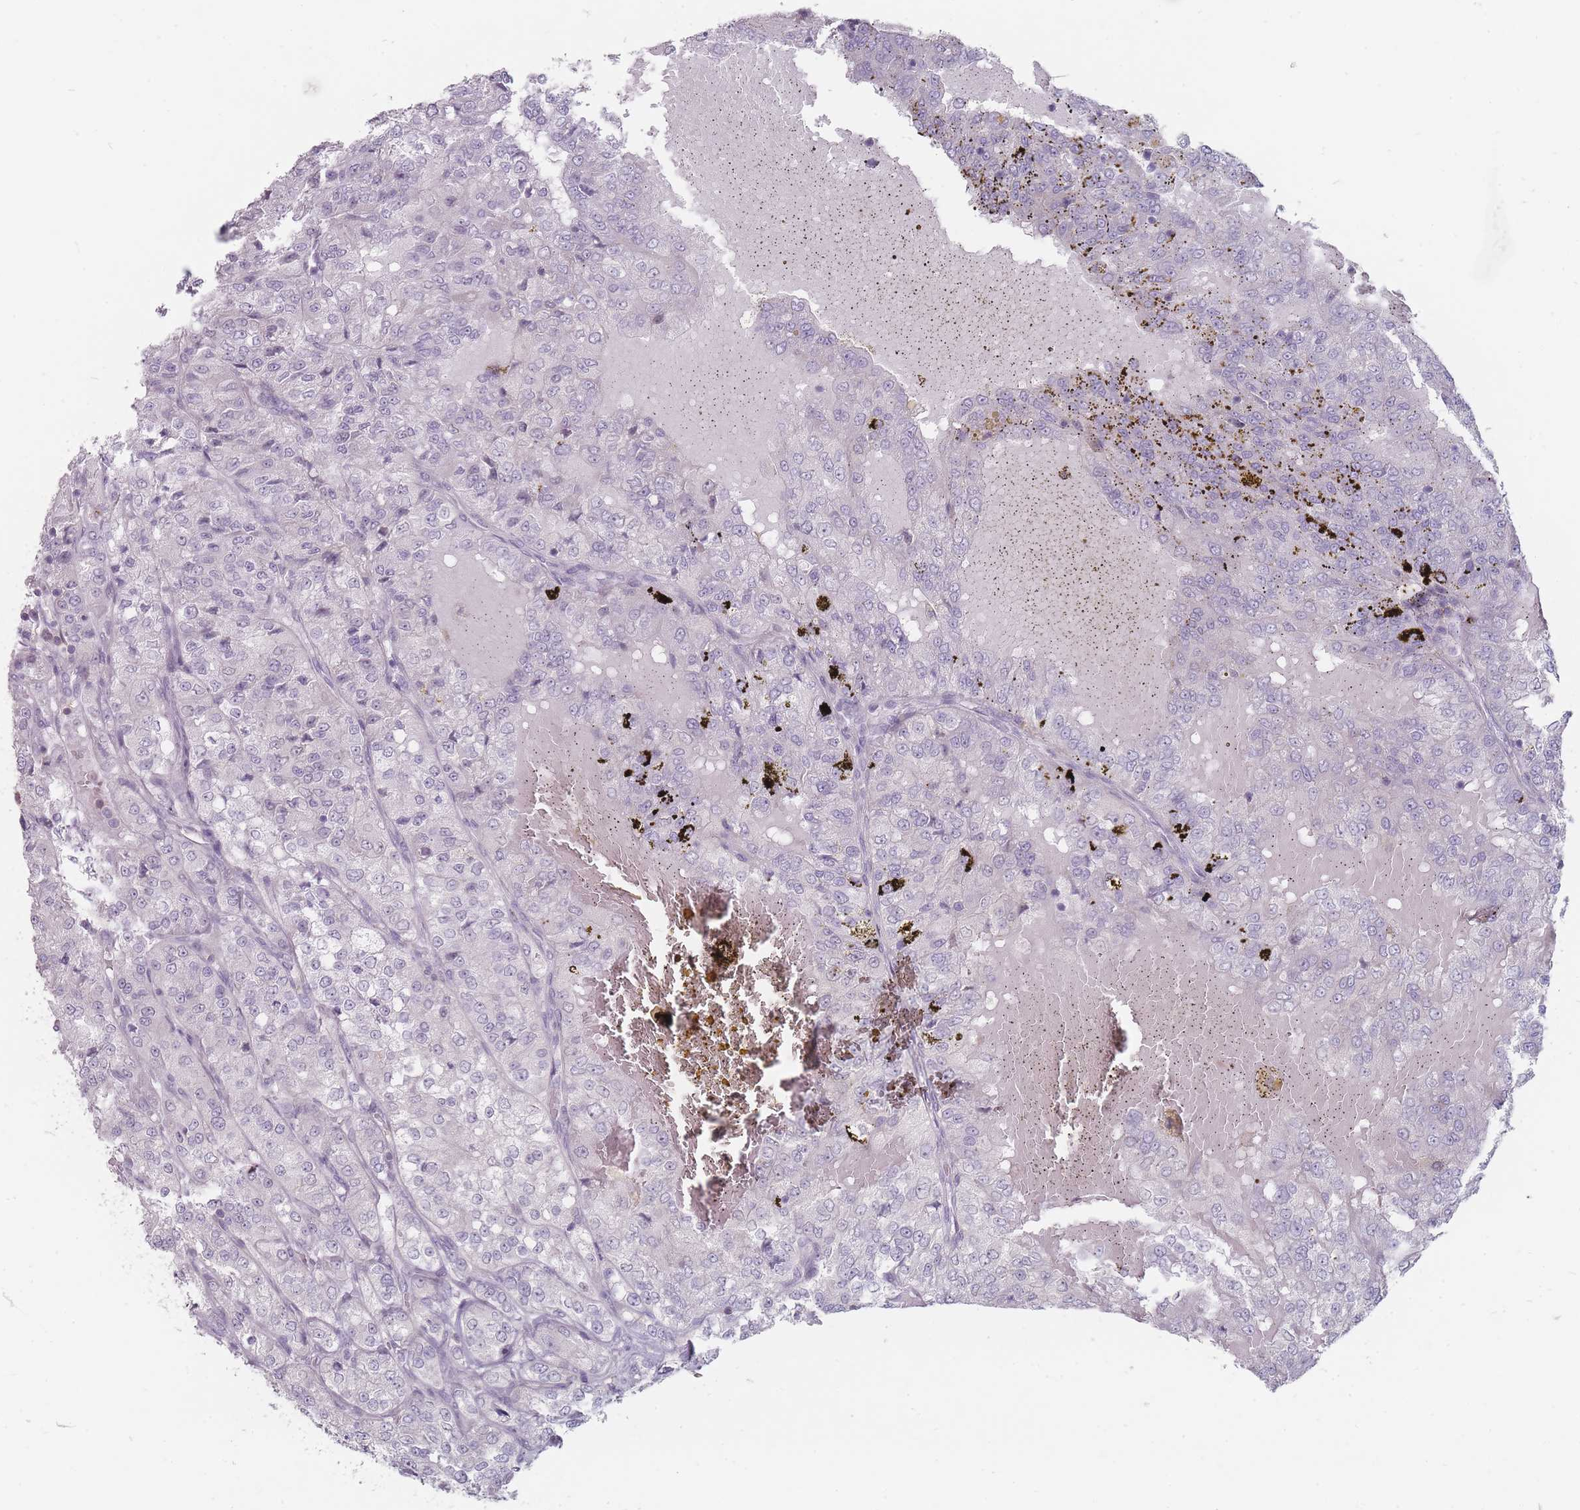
{"staining": {"intensity": "negative", "quantity": "none", "location": "none"}, "tissue": "renal cancer", "cell_type": "Tumor cells", "image_type": "cancer", "snomed": [{"axis": "morphology", "description": "Adenocarcinoma, NOS"}, {"axis": "topography", "description": "Kidney"}], "caption": "DAB (3,3'-diaminobenzidine) immunohistochemical staining of renal cancer (adenocarcinoma) reveals no significant expression in tumor cells. (Stains: DAB (3,3'-diaminobenzidine) IHC with hematoxylin counter stain, Microscopy: brightfield microscopy at high magnification).", "gene": "PCDH12", "patient": {"sex": "female", "age": 63}}